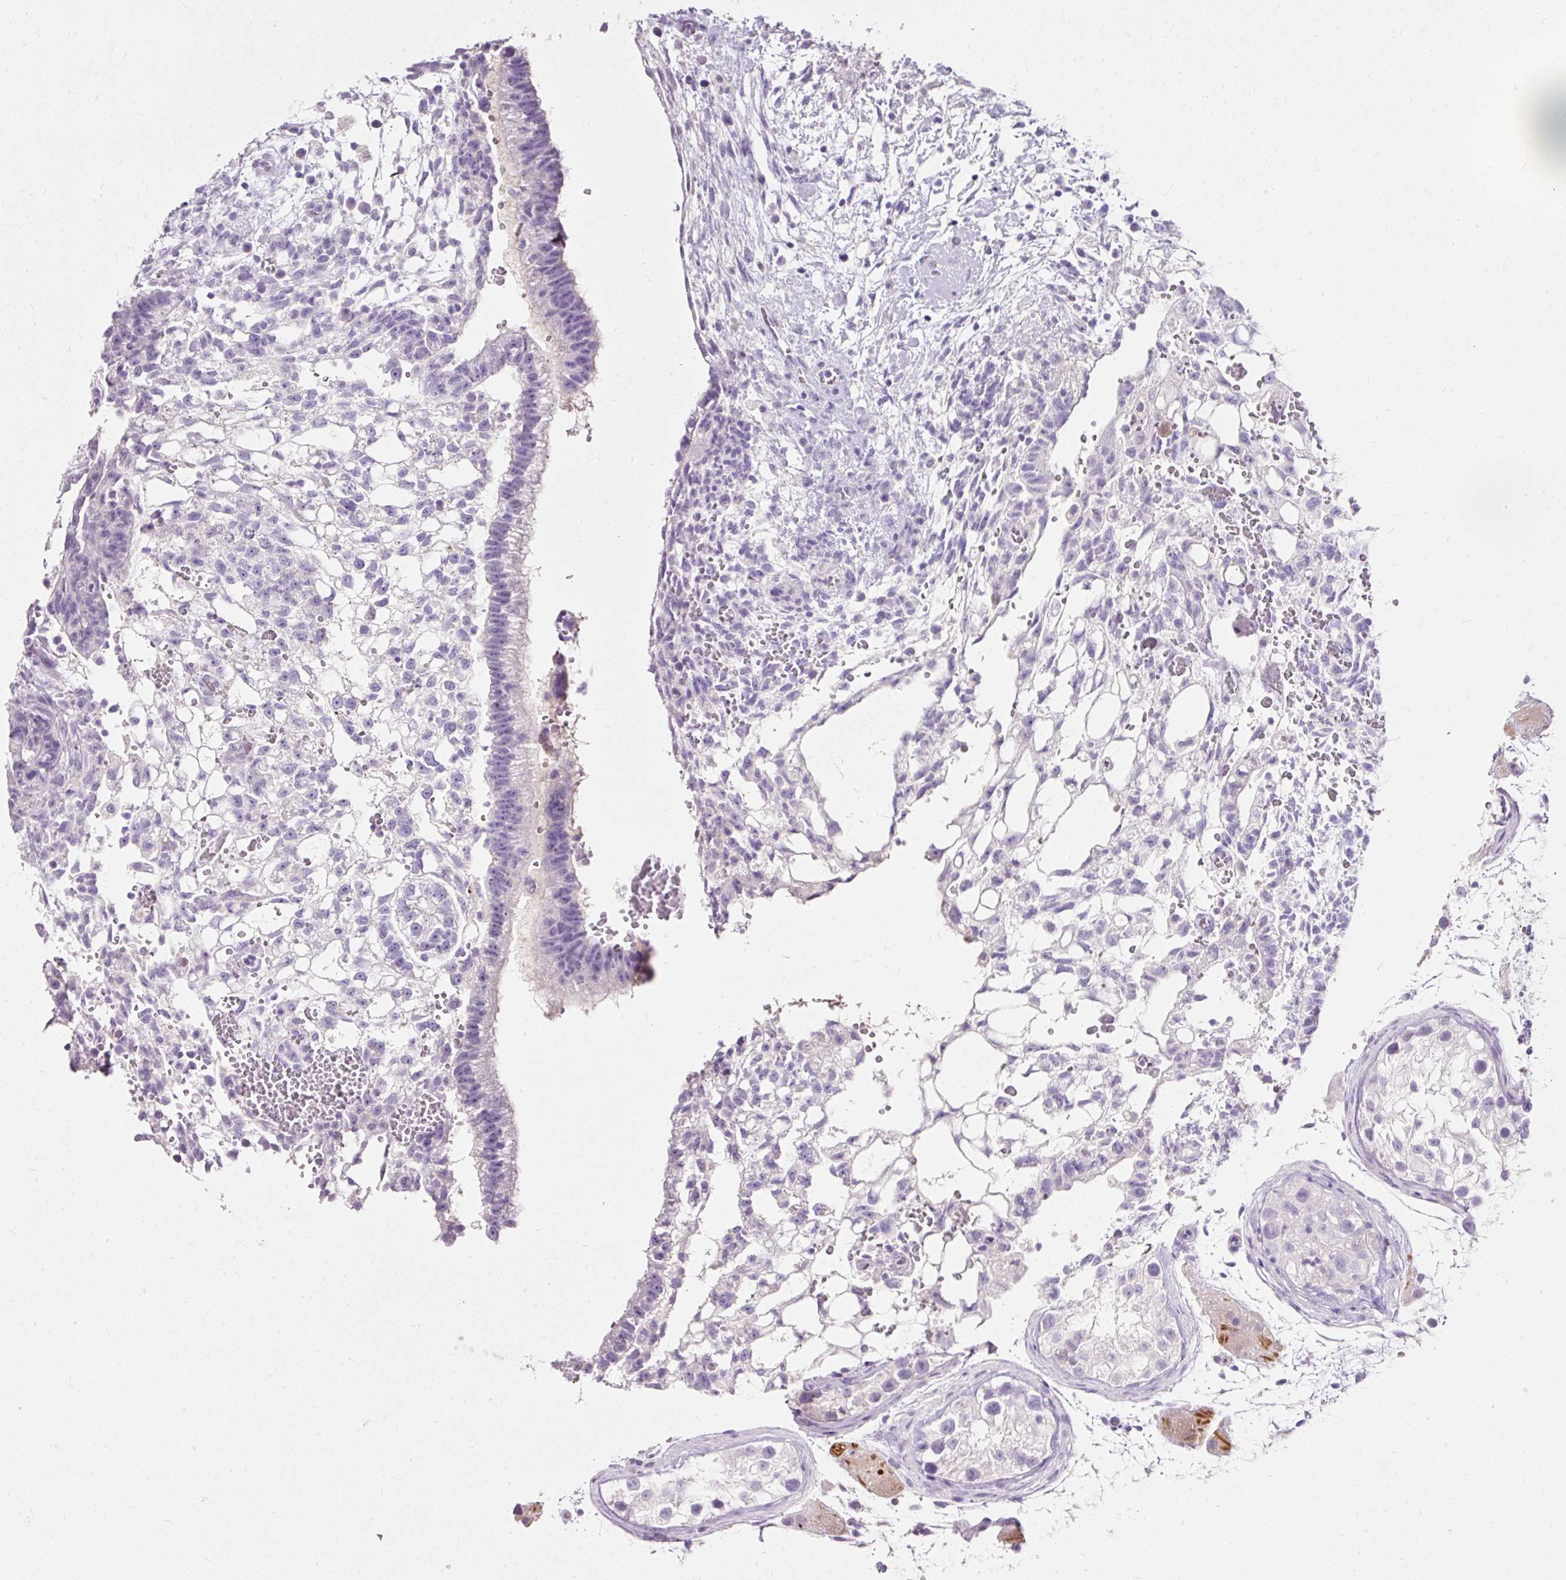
{"staining": {"intensity": "negative", "quantity": "none", "location": "none"}, "tissue": "testis cancer", "cell_type": "Tumor cells", "image_type": "cancer", "snomed": [{"axis": "morphology", "description": "Normal tissue, NOS"}, {"axis": "morphology", "description": "Carcinoma, Embryonal, NOS"}, {"axis": "topography", "description": "Testis"}], "caption": "An image of human embryonal carcinoma (testis) is negative for staining in tumor cells. The staining is performed using DAB (3,3'-diaminobenzidine) brown chromogen with nuclei counter-stained in using hematoxylin.", "gene": "CLDN25", "patient": {"sex": "male", "age": 32}}